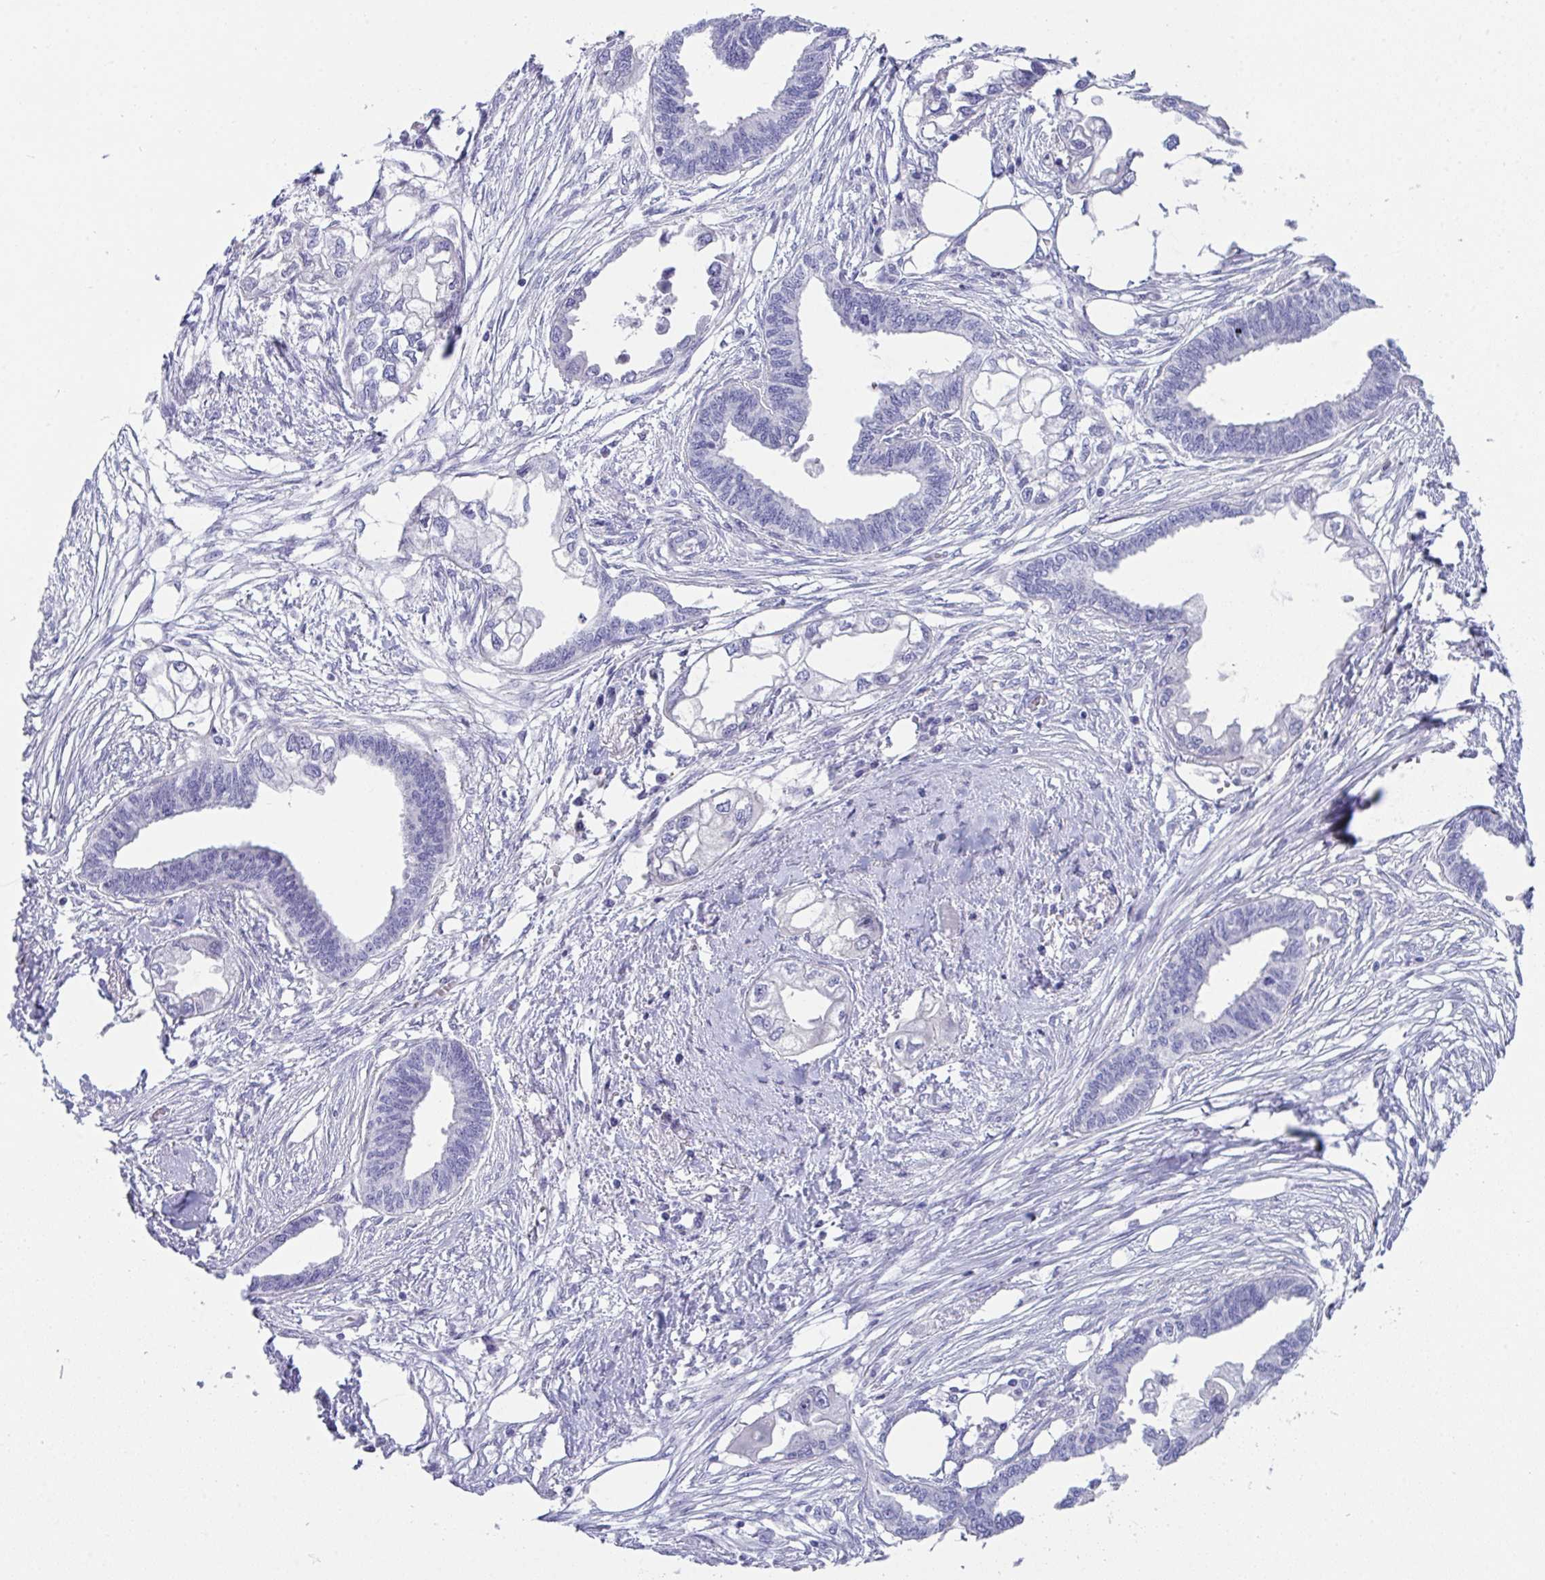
{"staining": {"intensity": "negative", "quantity": "none", "location": "none"}, "tissue": "endometrial cancer", "cell_type": "Tumor cells", "image_type": "cancer", "snomed": [{"axis": "morphology", "description": "Adenocarcinoma, NOS"}, {"axis": "morphology", "description": "Adenocarcinoma, metastatic, NOS"}, {"axis": "topography", "description": "Adipose tissue"}, {"axis": "topography", "description": "Endometrium"}], "caption": "Immunohistochemical staining of human adenocarcinoma (endometrial) reveals no significant positivity in tumor cells. Brightfield microscopy of IHC stained with DAB (3,3'-diaminobenzidine) (brown) and hematoxylin (blue), captured at high magnification.", "gene": "TMEM106B", "patient": {"sex": "female", "age": 67}}